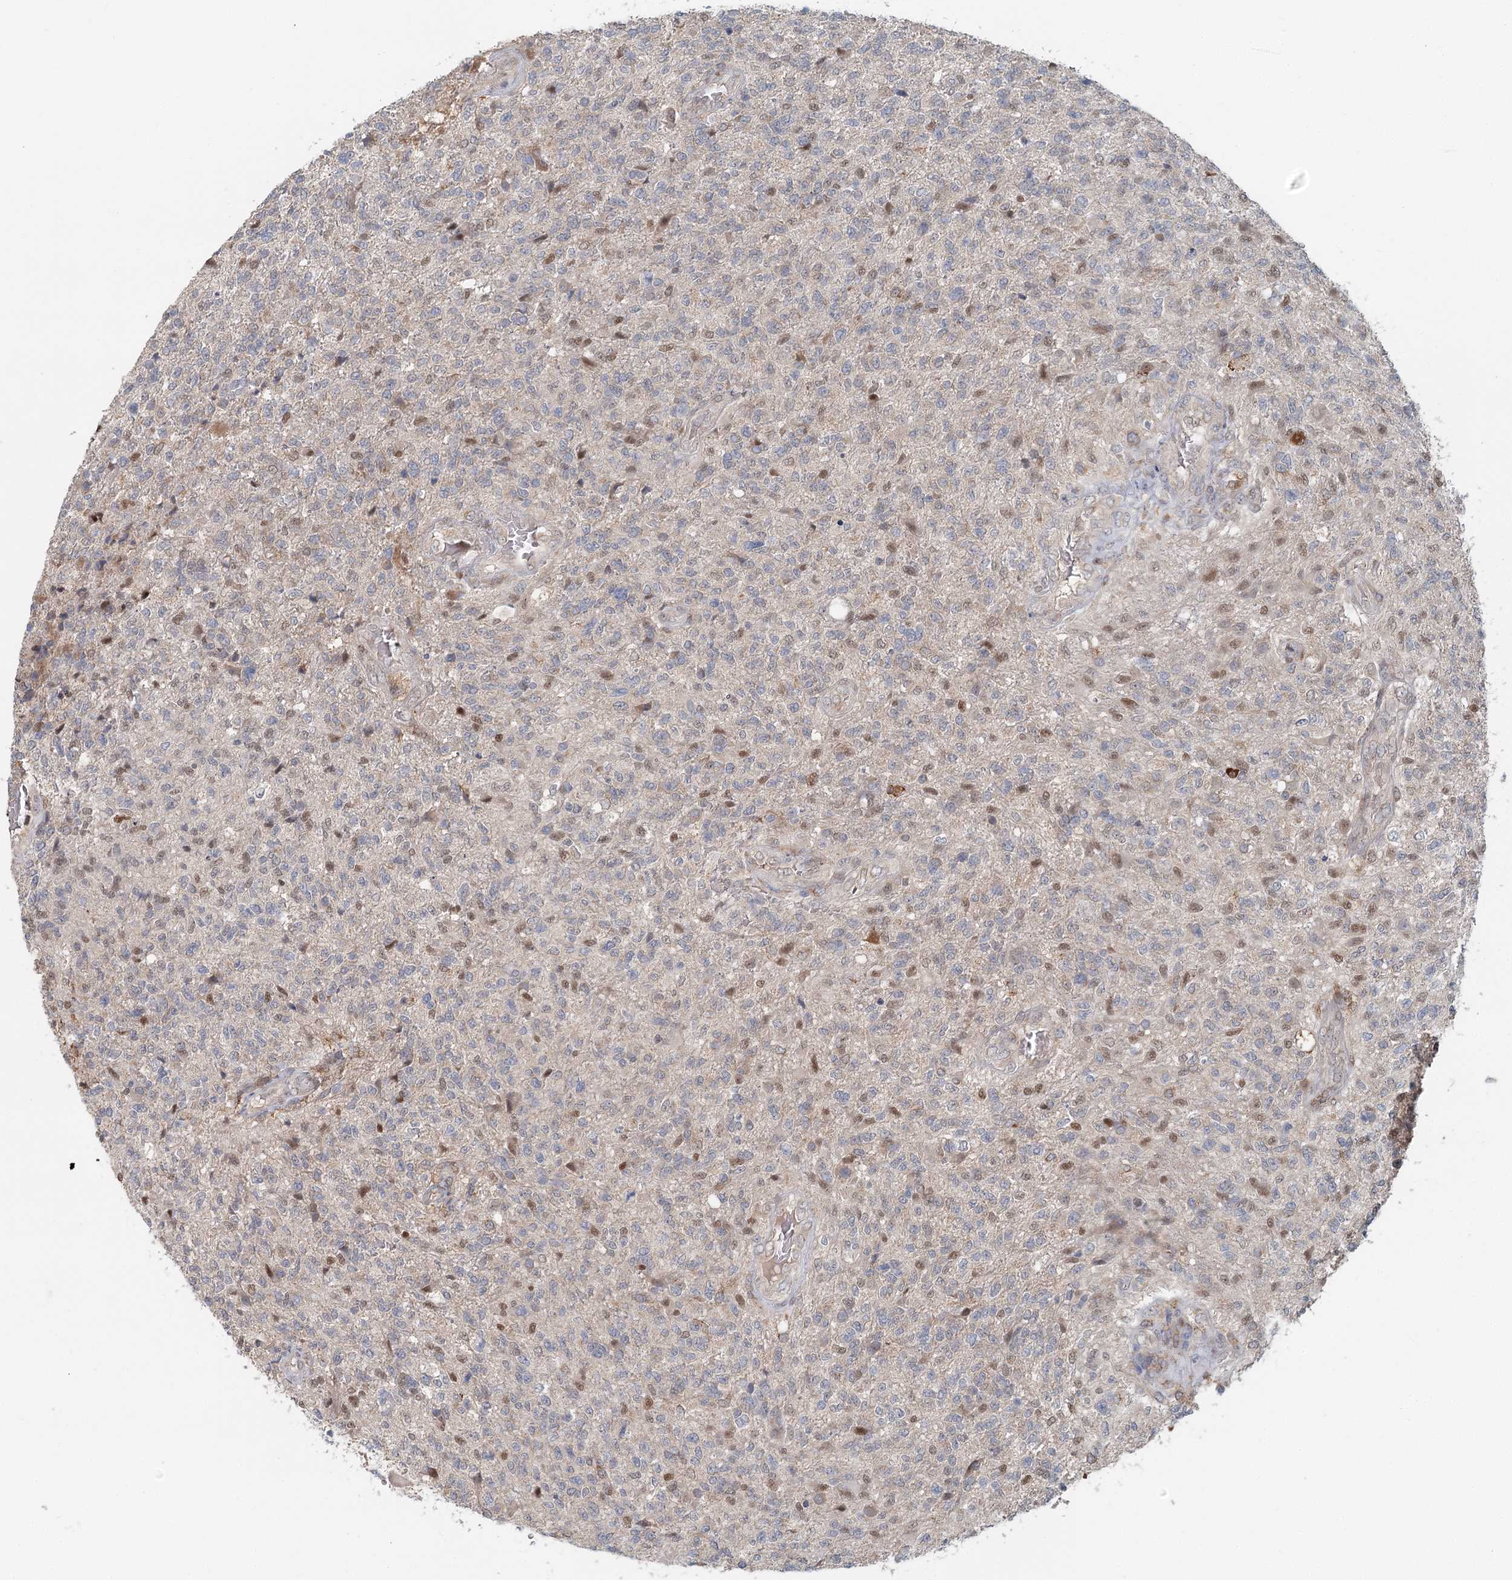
{"staining": {"intensity": "negative", "quantity": "none", "location": "none"}, "tissue": "glioma", "cell_type": "Tumor cells", "image_type": "cancer", "snomed": [{"axis": "morphology", "description": "Glioma, malignant, High grade"}, {"axis": "topography", "description": "Brain"}], "caption": "This is an immunohistochemistry micrograph of human glioma. There is no staining in tumor cells.", "gene": "ADK", "patient": {"sex": "male", "age": 56}}